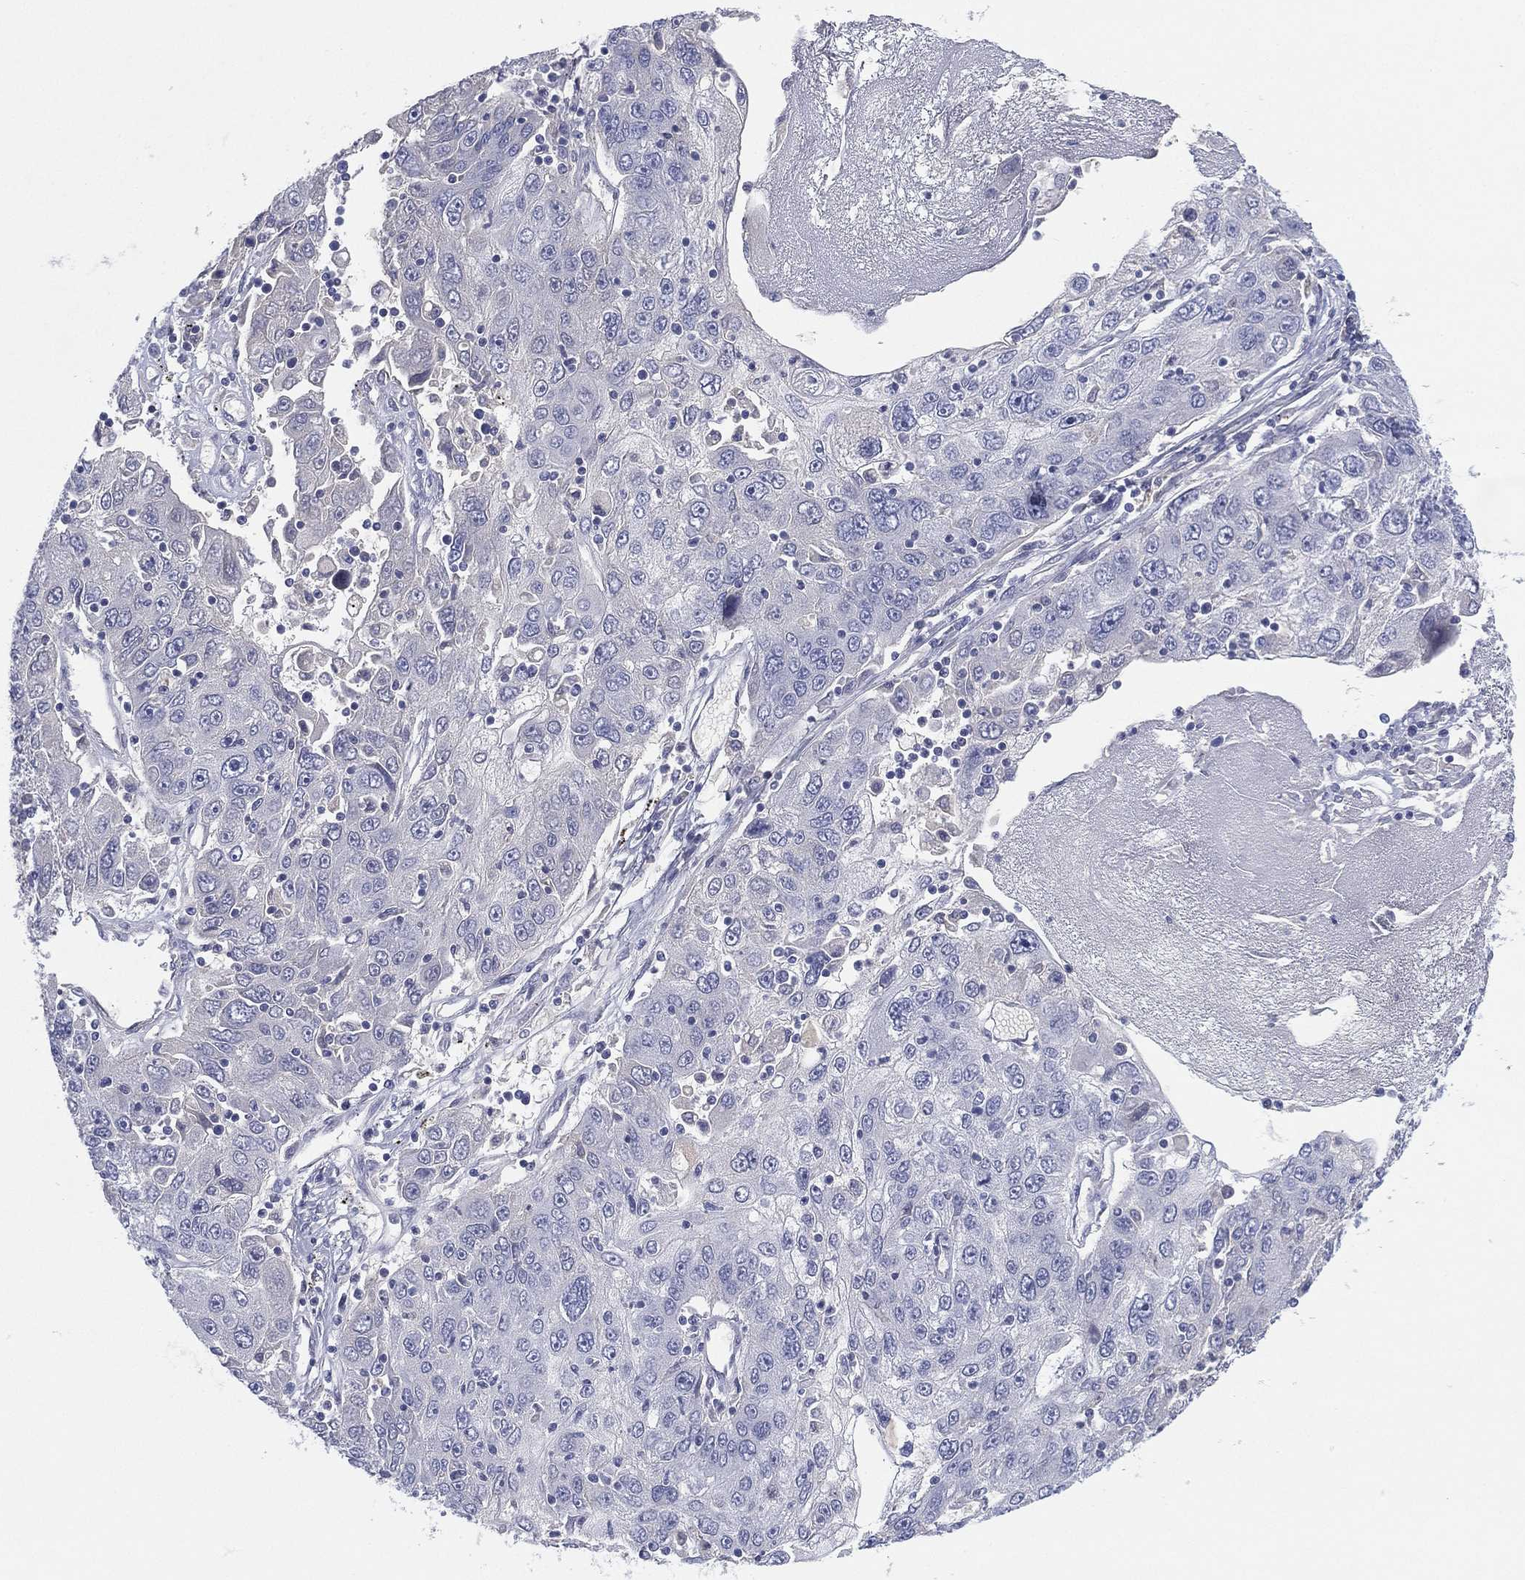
{"staining": {"intensity": "negative", "quantity": "none", "location": "none"}, "tissue": "stomach cancer", "cell_type": "Tumor cells", "image_type": "cancer", "snomed": [{"axis": "morphology", "description": "Adenocarcinoma, NOS"}, {"axis": "topography", "description": "Stomach"}], "caption": "Stomach cancer (adenocarcinoma) was stained to show a protein in brown. There is no significant expression in tumor cells.", "gene": "CYP2D6", "patient": {"sex": "male", "age": 56}}